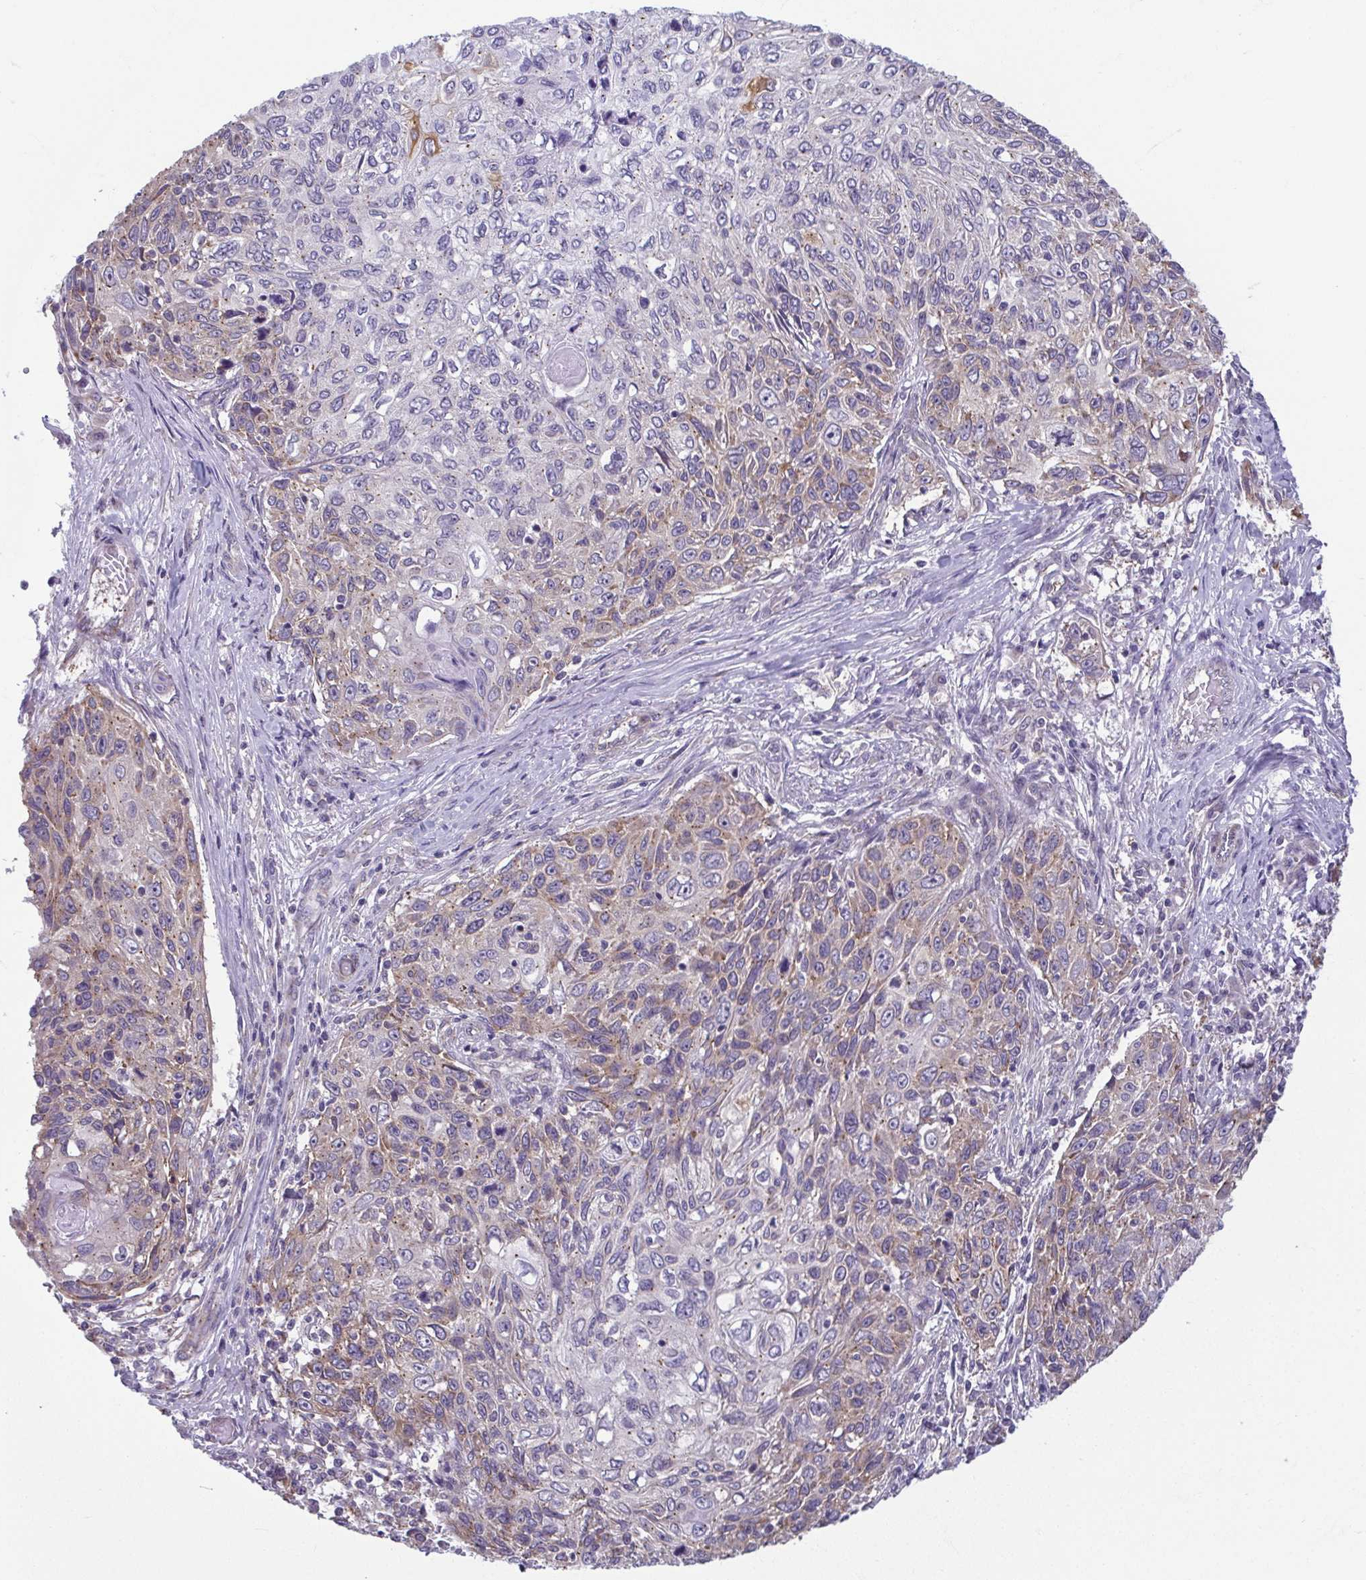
{"staining": {"intensity": "weak", "quantity": "25%-75%", "location": "cytoplasmic/membranous"}, "tissue": "skin cancer", "cell_type": "Tumor cells", "image_type": "cancer", "snomed": [{"axis": "morphology", "description": "Squamous cell carcinoma, NOS"}, {"axis": "topography", "description": "Skin"}], "caption": "DAB (3,3'-diaminobenzidine) immunohistochemical staining of skin cancer (squamous cell carcinoma) displays weak cytoplasmic/membranous protein positivity in approximately 25%-75% of tumor cells.", "gene": "TMEM108", "patient": {"sex": "male", "age": 92}}